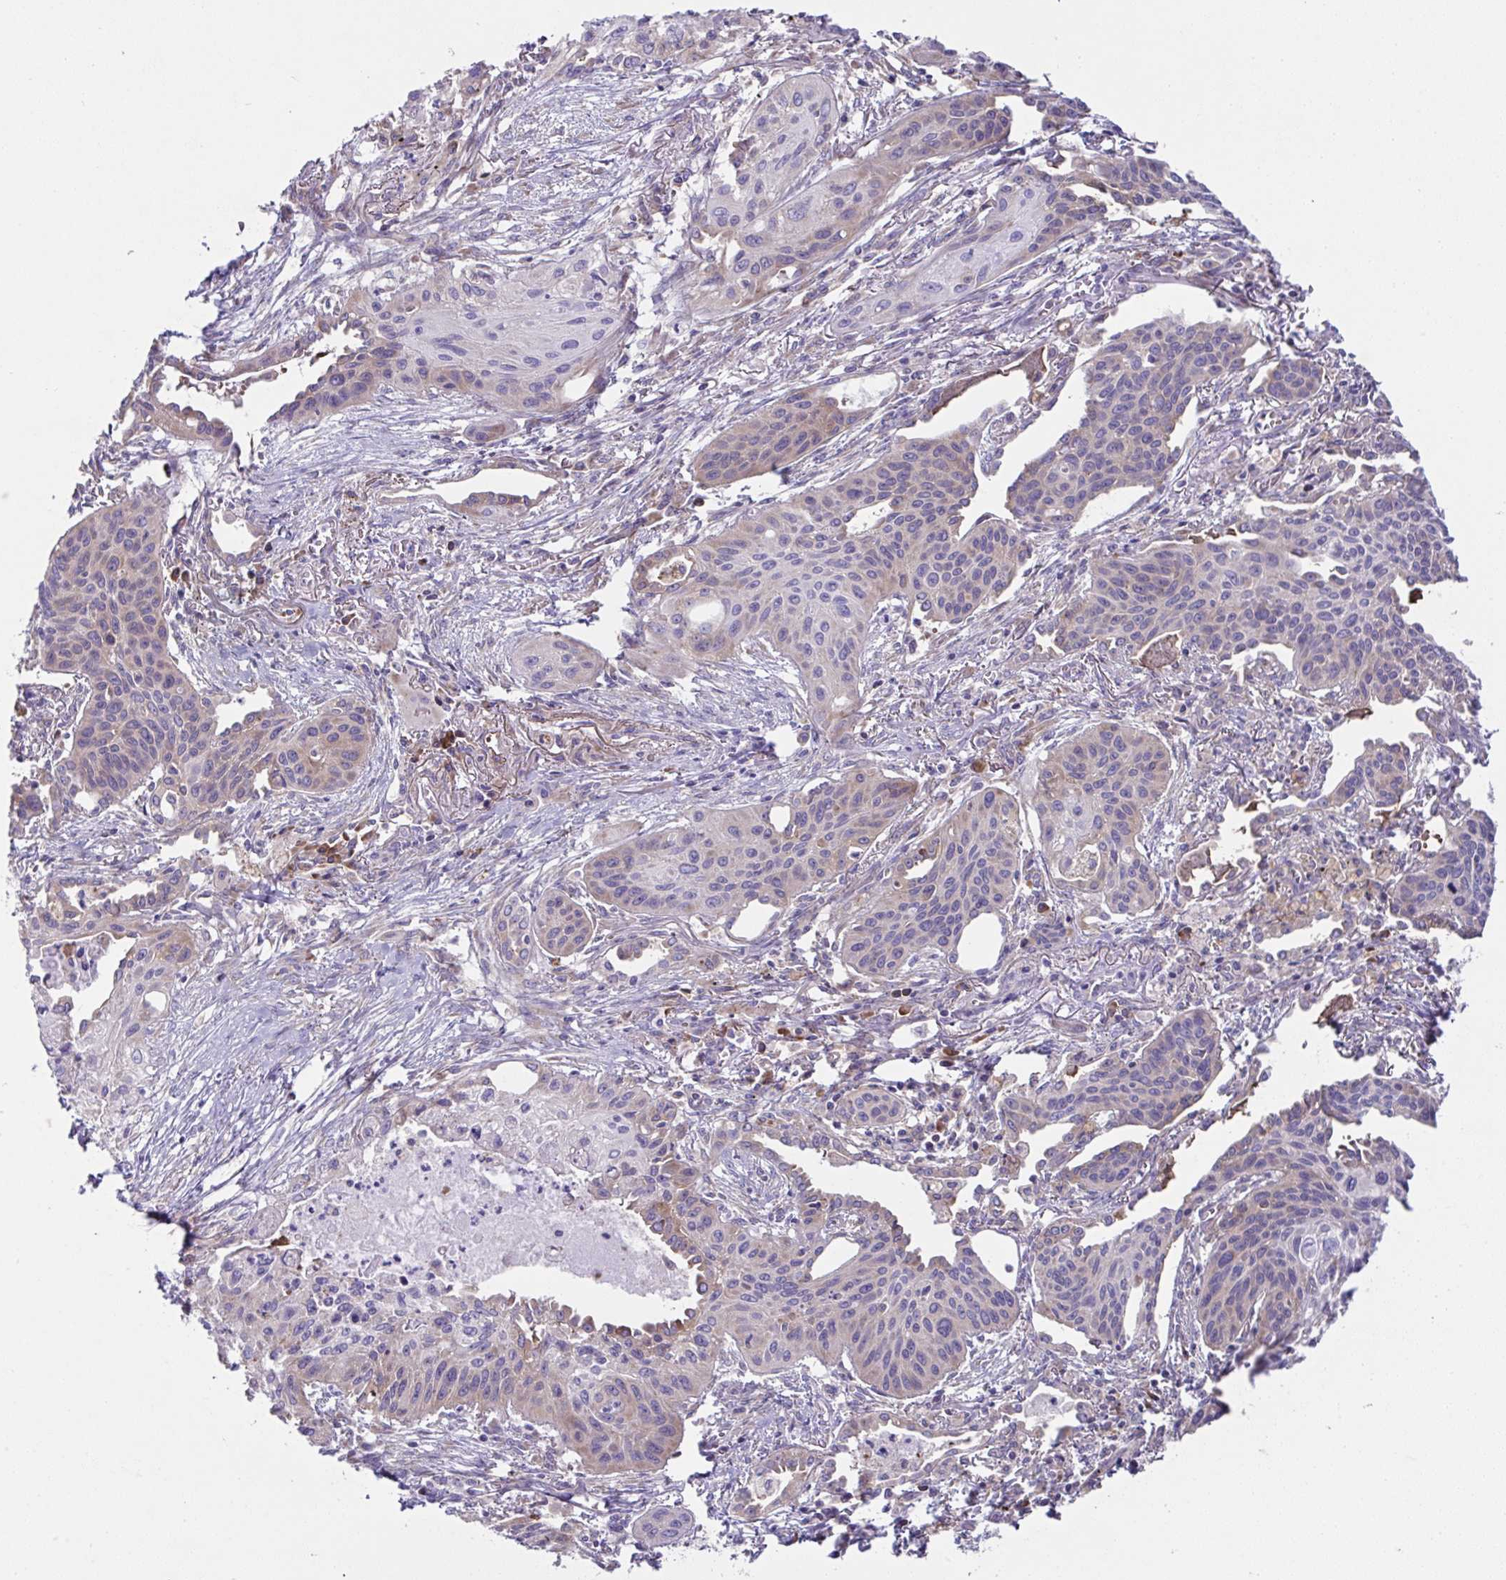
{"staining": {"intensity": "moderate", "quantity": "25%-75%", "location": "cytoplasmic/membranous"}, "tissue": "lung cancer", "cell_type": "Tumor cells", "image_type": "cancer", "snomed": [{"axis": "morphology", "description": "Squamous cell carcinoma, NOS"}, {"axis": "topography", "description": "Lung"}], "caption": "Protein staining displays moderate cytoplasmic/membranous positivity in approximately 25%-75% of tumor cells in lung squamous cell carcinoma.", "gene": "FAU", "patient": {"sex": "male", "age": 71}}